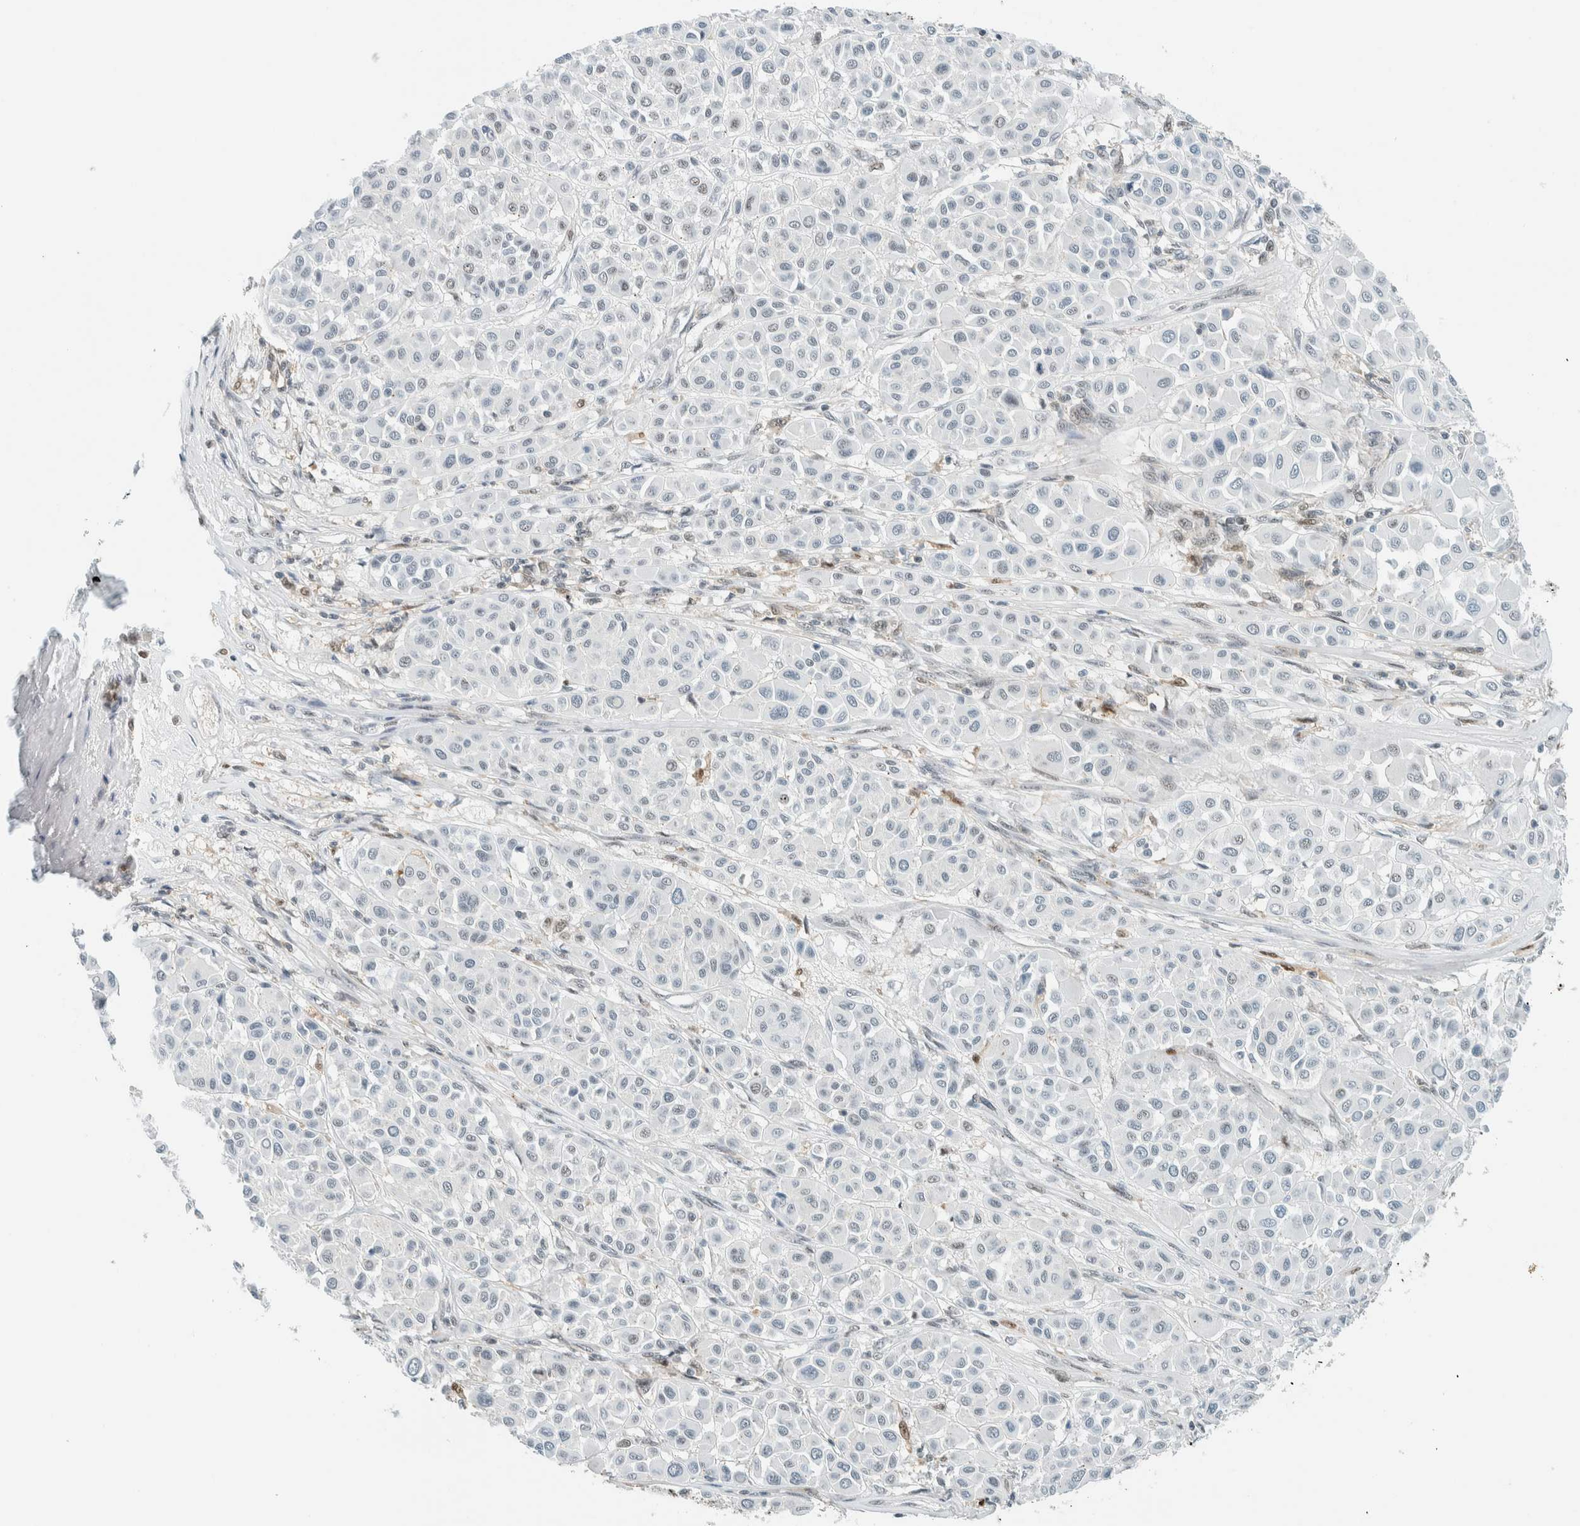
{"staining": {"intensity": "negative", "quantity": "none", "location": "none"}, "tissue": "melanoma", "cell_type": "Tumor cells", "image_type": "cancer", "snomed": [{"axis": "morphology", "description": "Malignant melanoma, Metastatic site"}, {"axis": "topography", "description": "Soft tissue"}], "caption": "High magnification brightfield microscopy of malignant melanoma (metastatic site) stained with DAB (3,3'-diaminobenzidine) (brown) and counterstained with hematoxylin (blue): tumor cells show no significant expression.", "gene": "CYSRT1", "patient": {"sex": "male", "age": 41}}